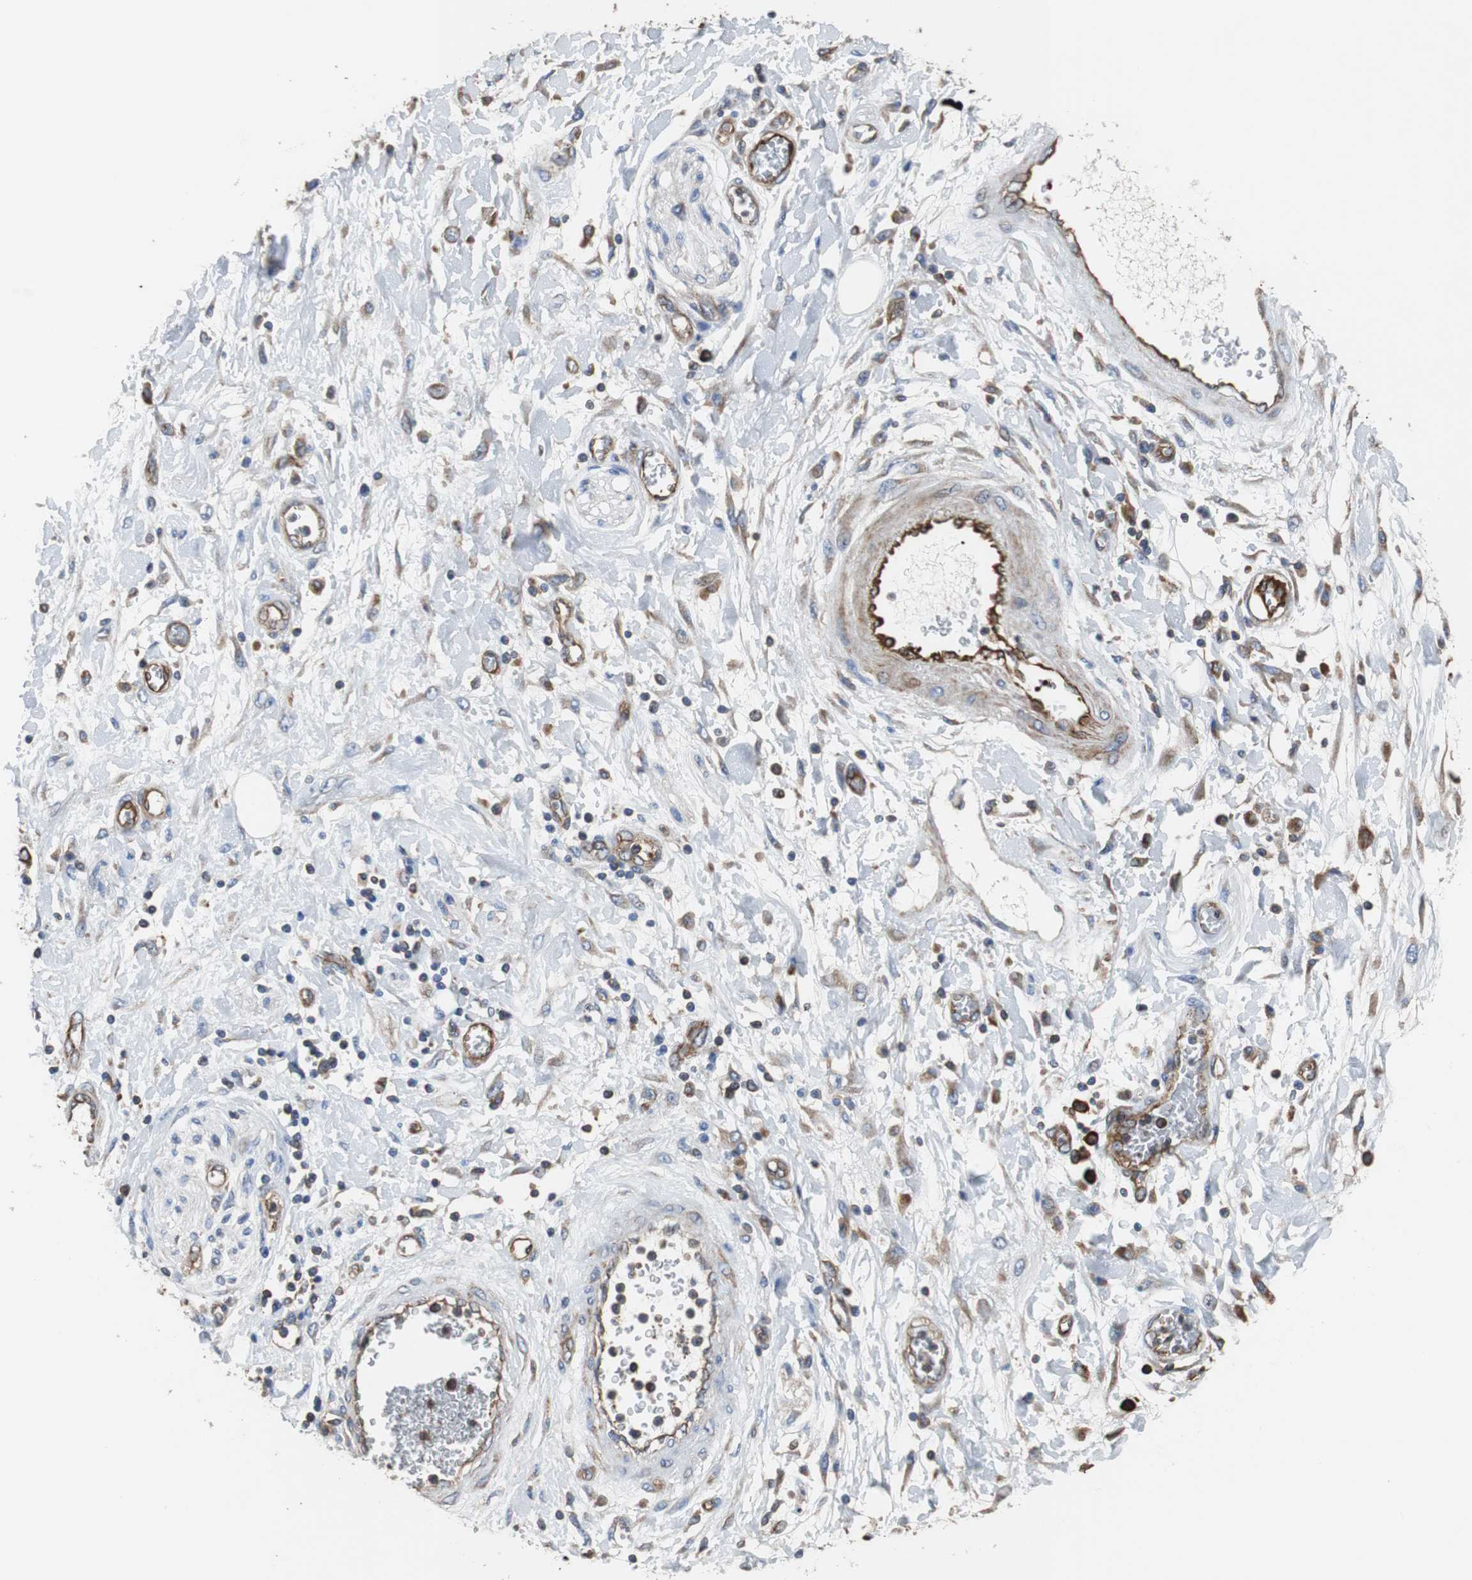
{"staining": {"intensity": "weak", "quantity": ">75%", "location": "cytoplasmic/membranous"}, "tissue": "pancreatic cancer", "cell_type": "Tumor cells", "image_type": "cancer", "snomed": [{"axis": "morphology", "description": "Adenocarcinoma, NOS"}, {"axis": "topography", "description": "Pancreas"}], "caption": "This is a photomicrograph of immunohistochemistry (IHC) staining of adenocarcinoma (pancreatic), which shows weak staining in the cytoplasmic/membranous of tumor cells.", "gene": "PLCG2", "patient": {"sex": "female", "age": 70}}